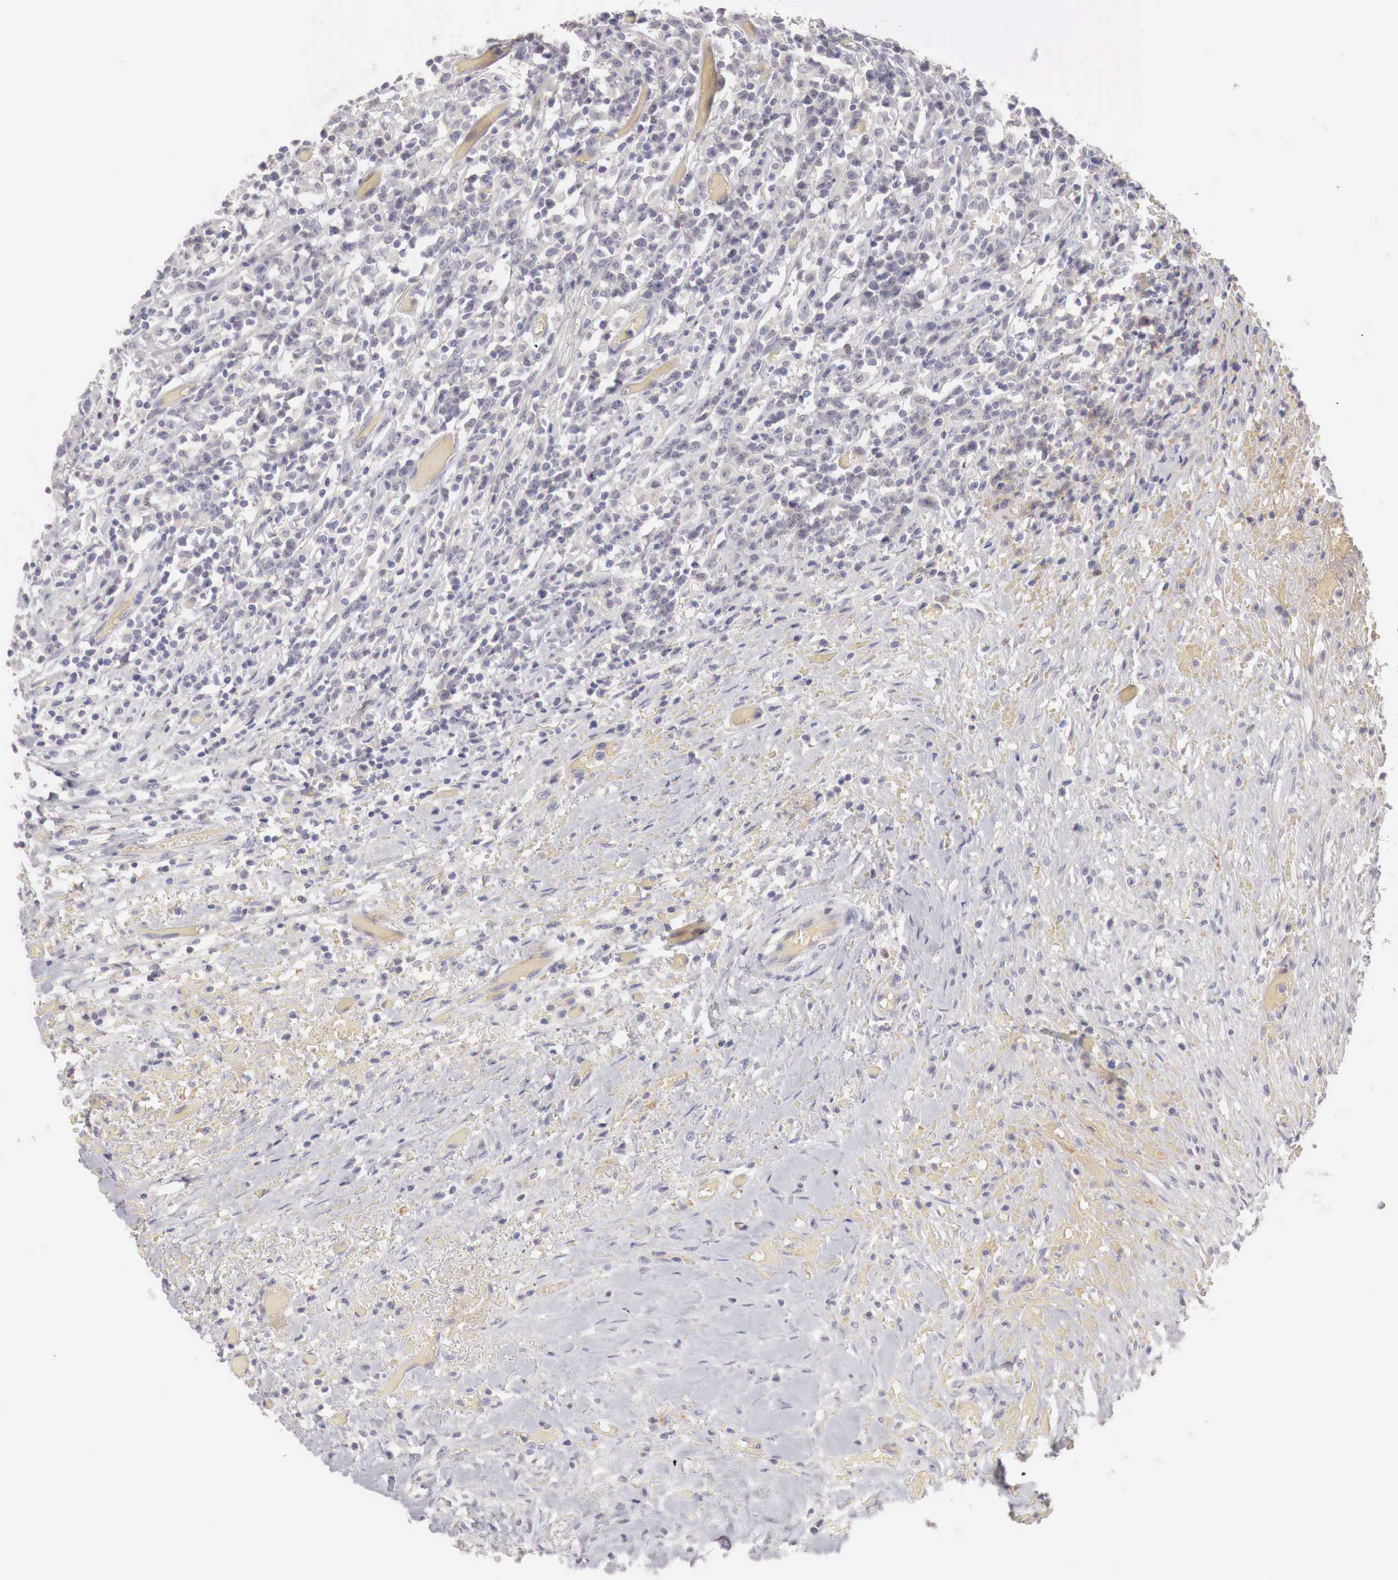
{"staining": {"intensity": "negative", "quantity": "none", "location": "none"}, "tissue": "lymphoma", "cell_type": "Tumor cells", "image_type": "cancer", "snomed": [{"axis": "morphology", "description": "Malignant lymphoma, non-Hodgkin's type, High grade"}, {"axis": "topography", "description": "Colon"}], "caption": "A histopathology image of human lymphoma is negative for staining in tumor cells. The staining is performed using DAB brown chromogen with nuclei counter-stained in using hematoxylin.", "gene": "GATA1", "patient": {"sex": "male", "age": 82}}